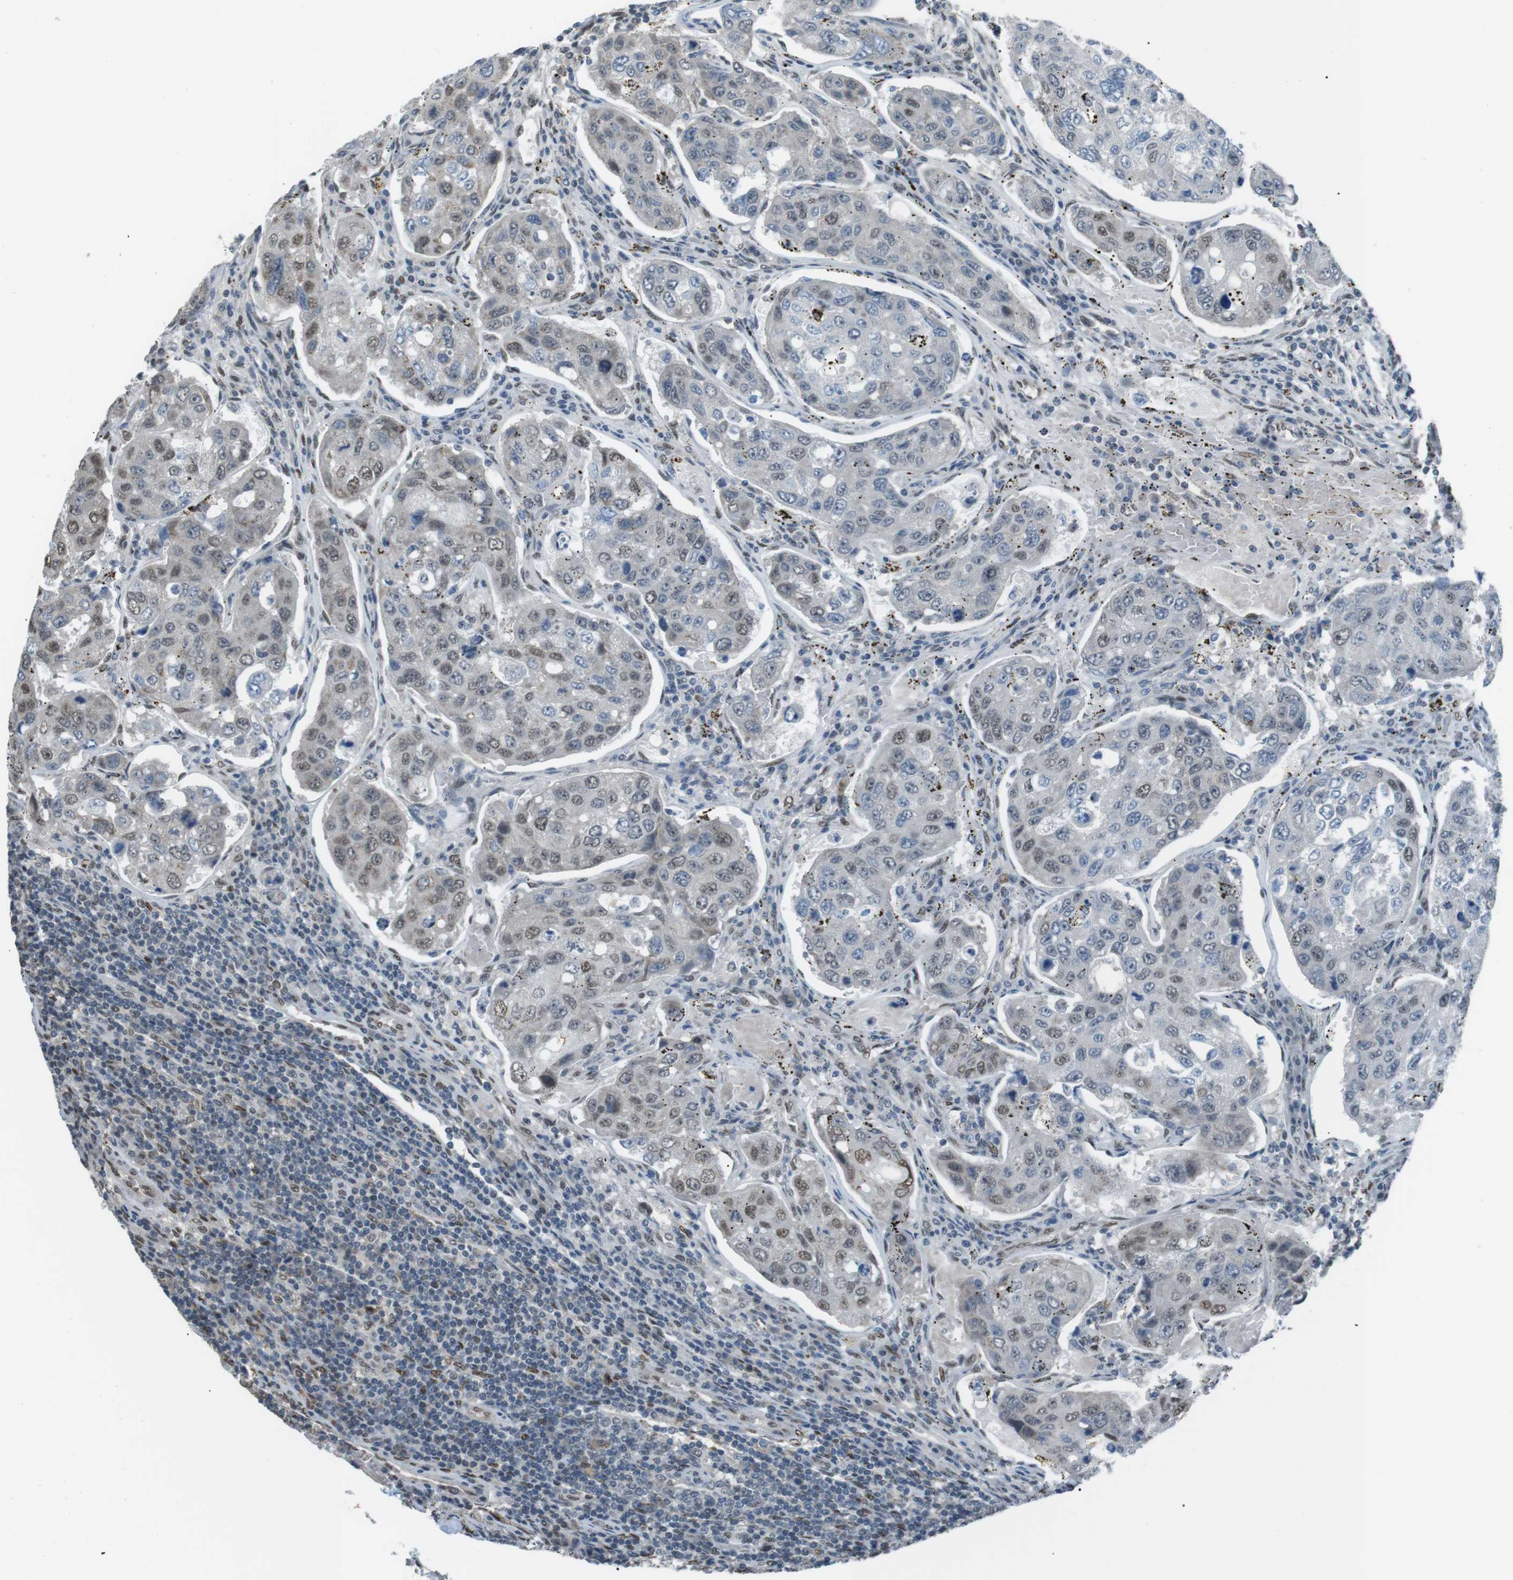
{"staining": {"intensity": "moderate", "quantity": "<25%", "location": "cytoplasmic/membranous,nuclear"}, "tissue": "urothelial cancer", "cell_type": "Tumor cells", "image_type": "cancer", "snomed": [{"axis": "morphology", "description": "Urothelial carcinoma, High grade"}, {"axis": "topography", "description": "Lymph node"}, {"axis": "topography", "description": "Urinary bladder"}], "caption": "Immunohistochemical staining of high-grade urothelial carcinoma demonstrates low levels of moderate cytoplasmic/membranous and nuclear protein expression in approximately <25% of tumor cells.", "gene": "SRPK2", "patient": {"sex": "male", "age": 51}}